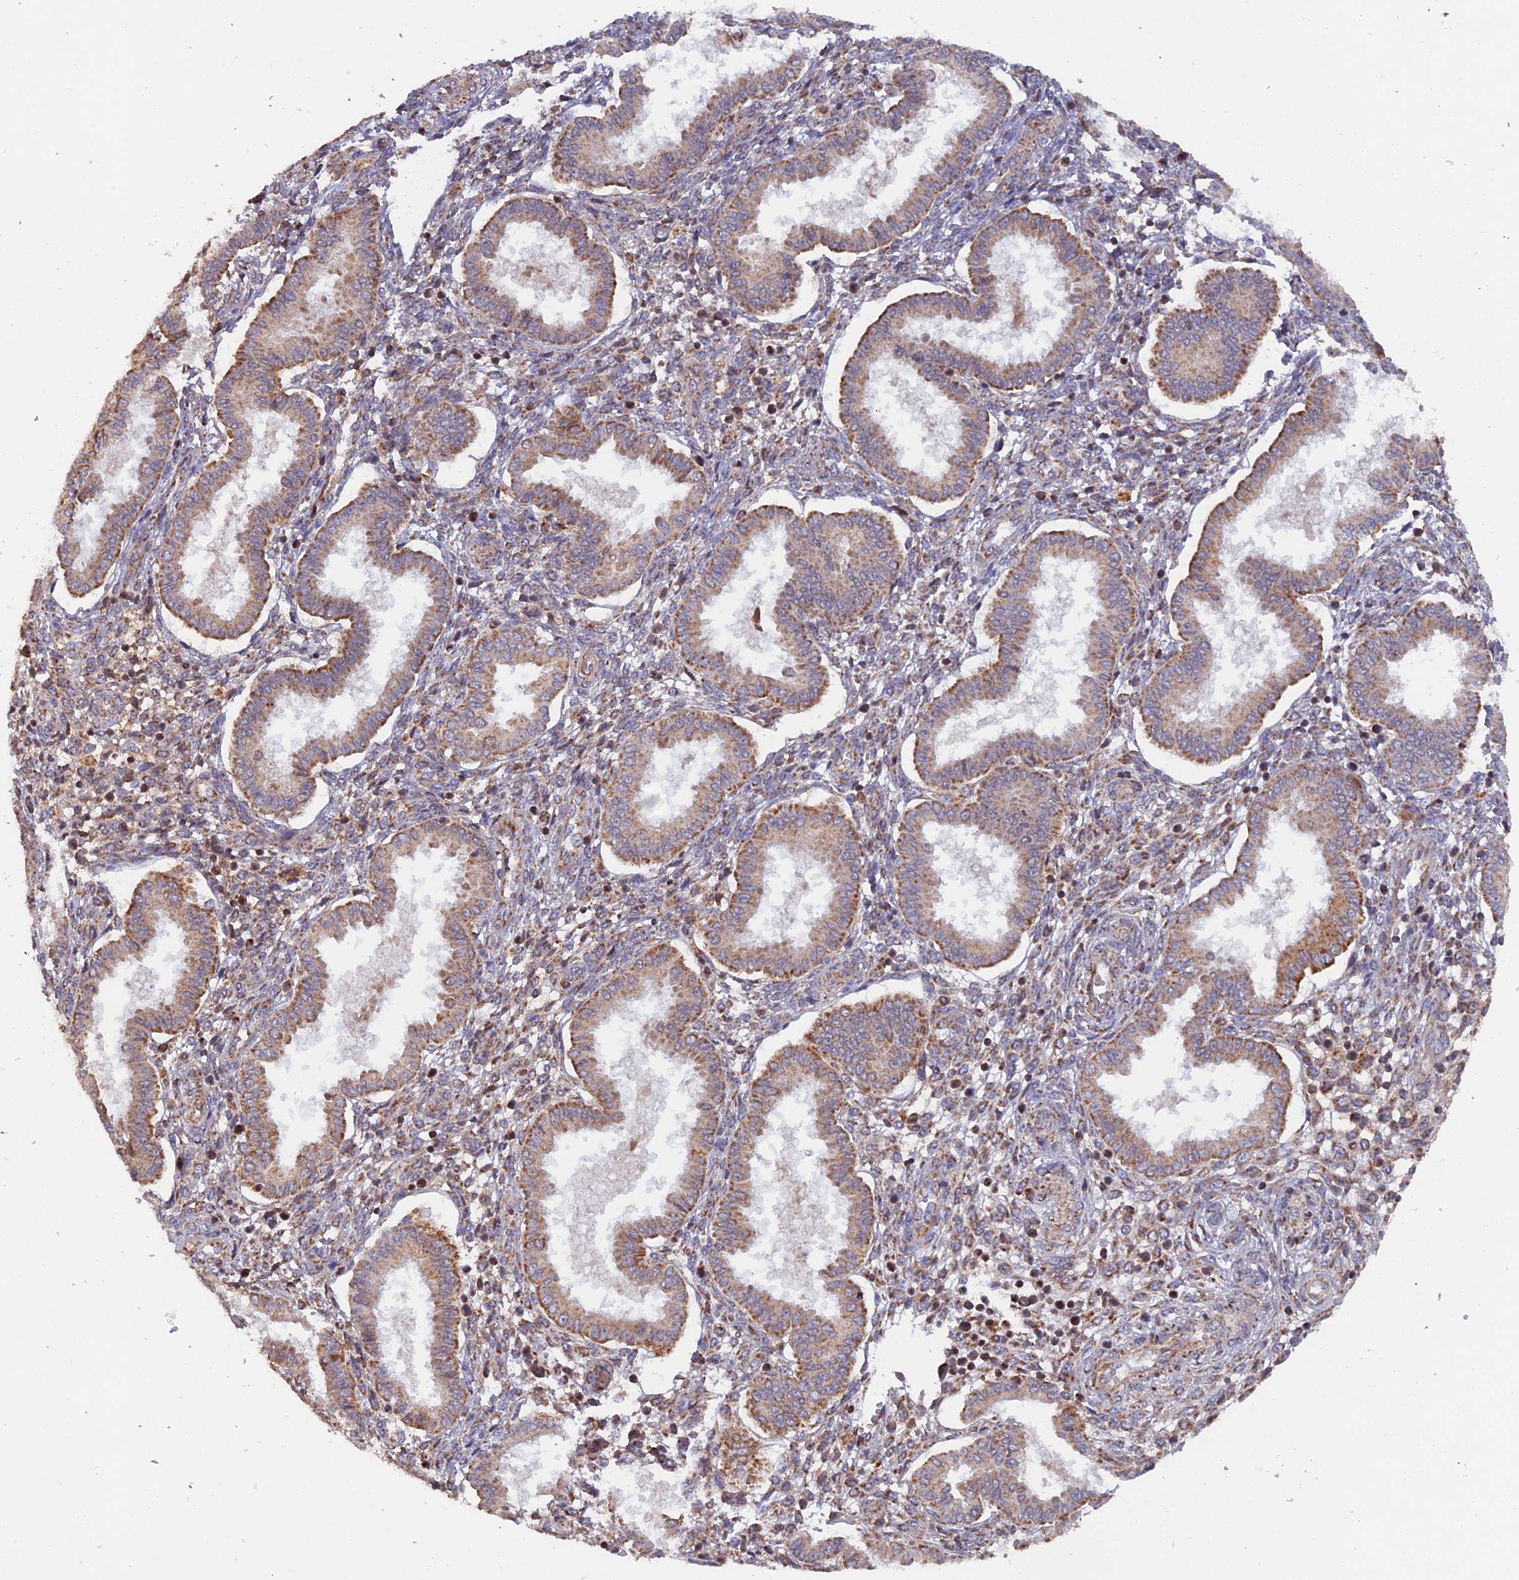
{"staining": {"intensity": "weak", "quantity": "25%-75%", "location": "cytoplasmic/membranous"}, "tissue": "endometrium", "cell_type": "Cells in endometrial stroma", "image_type": "normal", "snomed": [{"axis": "morphology", "description": "Normal tissue, NOS"}, {"axis": "topography", "description": "Endometrium"}], "caption": "Protein staining by immunohistochemistry reveals weak cytoplasmic/membranous expression in about 25%-75% of cells in endometrial stroma in benign endometrium. Nuclei are stained in blue.", "gene": "MPV17L", "patient": {"sex": "female", "age": 24}}